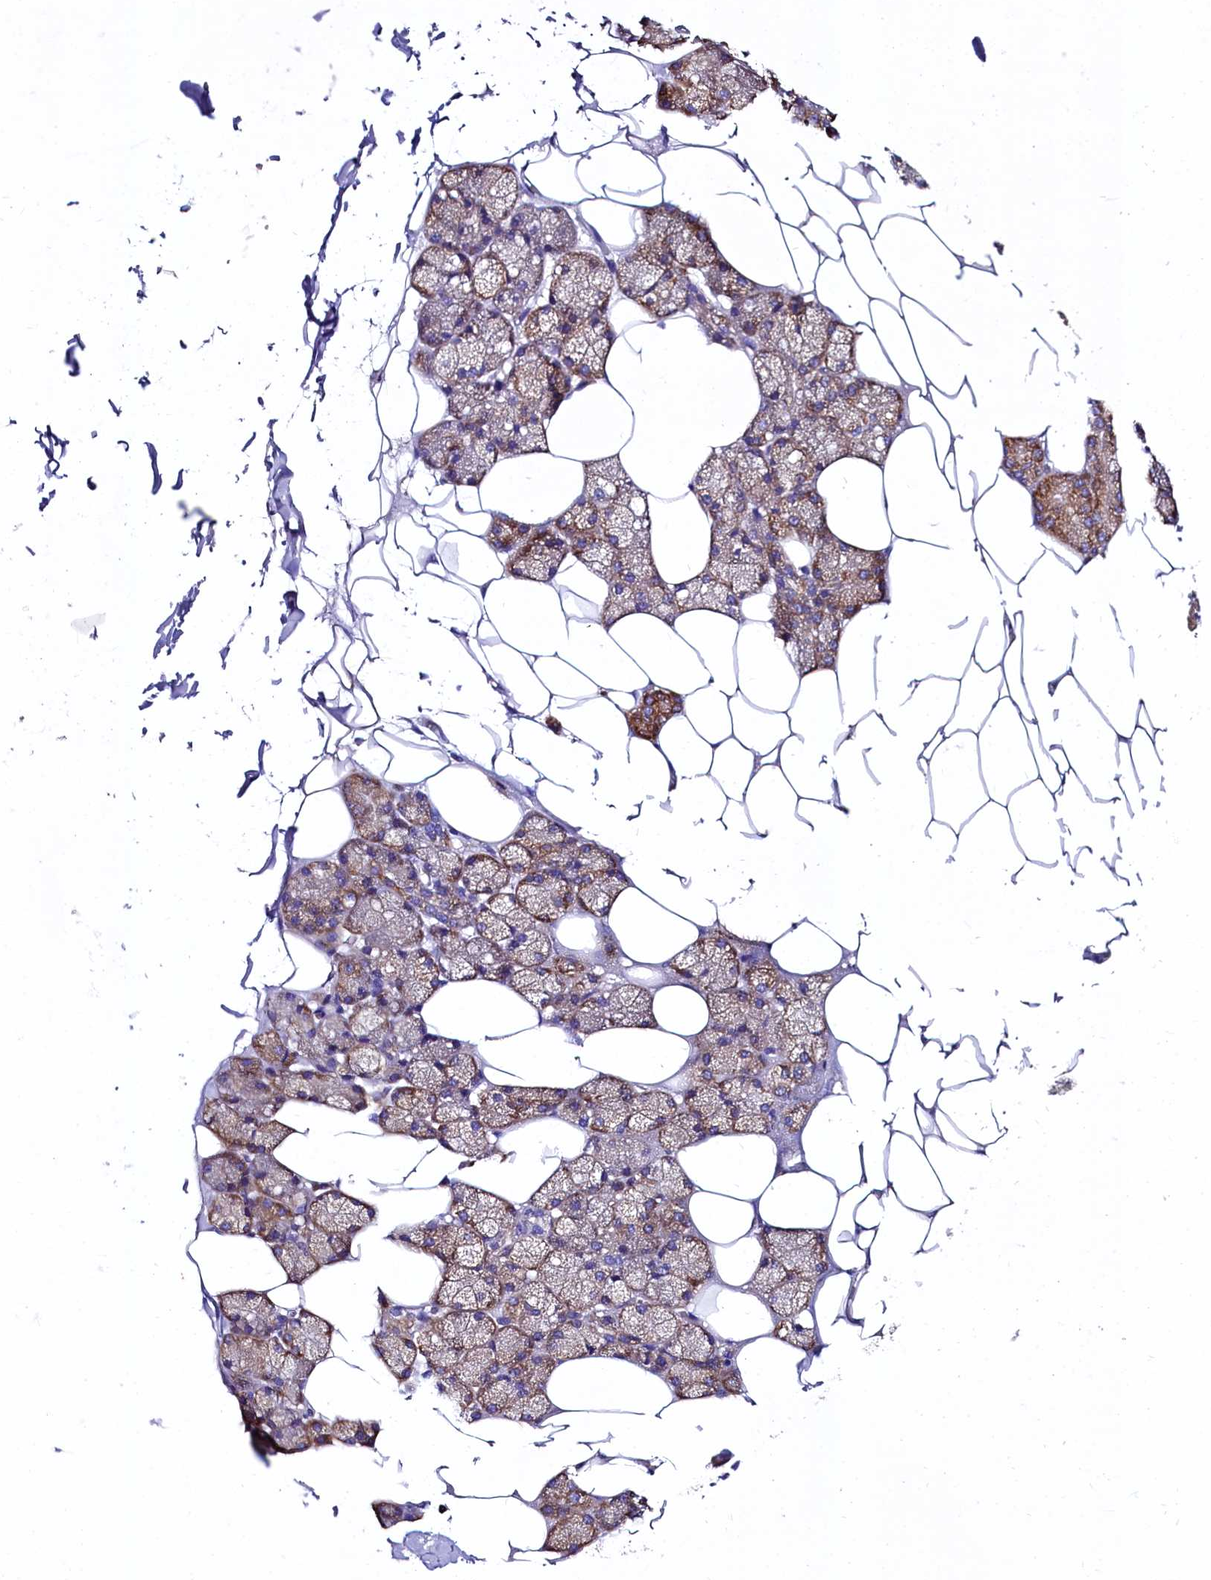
{"staining": {"intensity": "moderate", "quantity": ">75%", "location": "cytoplasmic/membranous"}, "tissue": "salivary gland", "cell_type": "Glandular cells", "image_type": "normal", "snomed": [{"axis": "morphology", "description": "Normal tissue, NOS"}, {"axis": "topography", "description": "Salivary gland"}], "caption": "Glandular cells exhibit medium levels of moderate cytoplasmic/membranous positivity in about >75% of cells in normal human salivary gland.", "gene": "QARS1", "patient": {"sex": "male", "age": 62}}